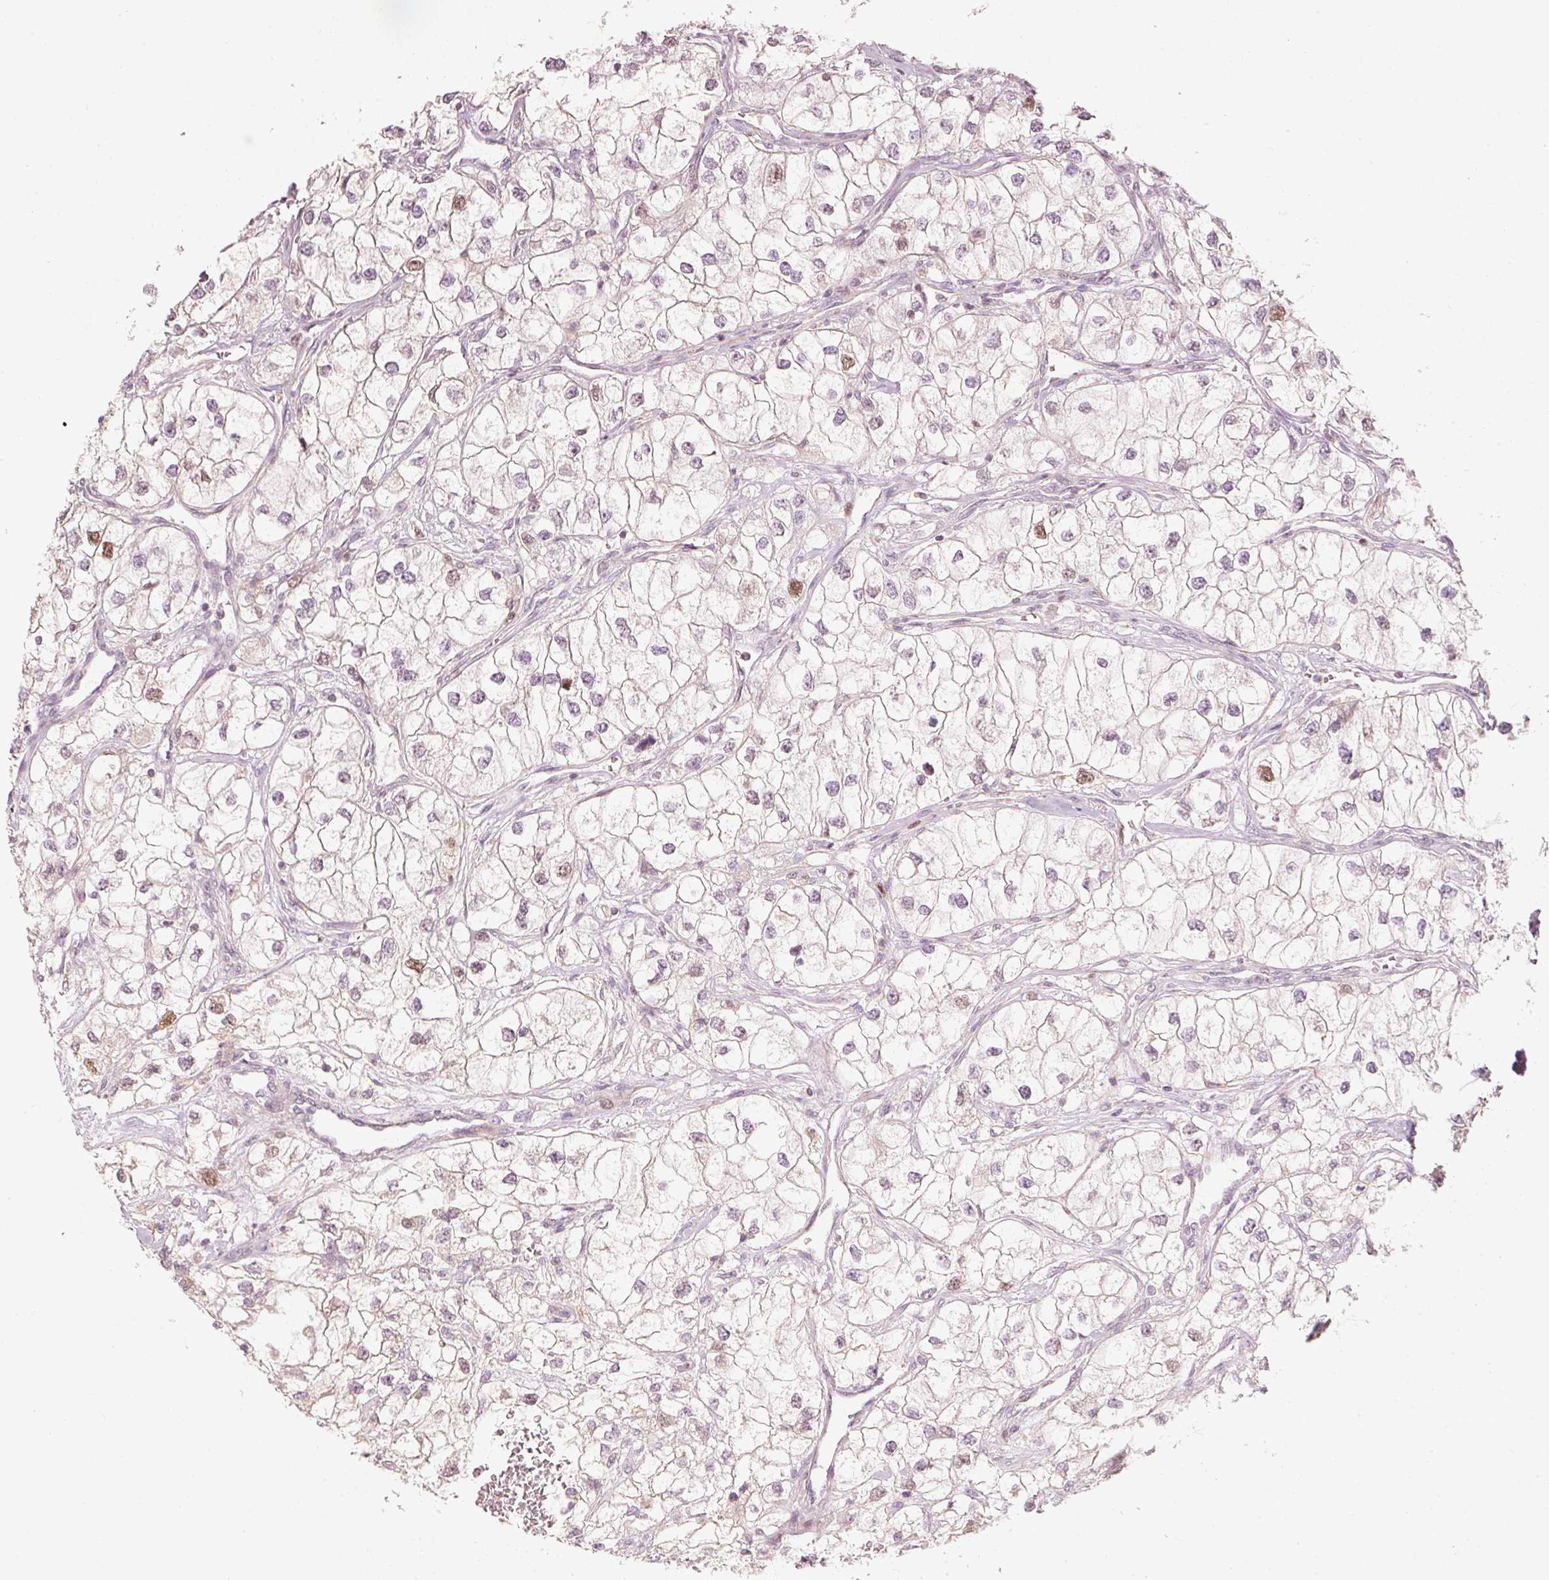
{"staining": {"intensity": "moderate", "quantity": "<25%", "location": "nuclear"}, "tissue": "renal cancer", "cell_type": "Tumor cells", "image_type": "cancer", "snomed": [{"axis": "morphology", "description": "Adenocarcinoma, NOS"}, {"axis": "topography", "description": "Kidney"}], "caption": "This is a histology image of immunohistochemistry staining of adenocarcinoma (renal), which shows moderate staining in the nuclear of tumor cells.", "gene": "TREX2", "patient": {"sex": "male", "age": 59}}